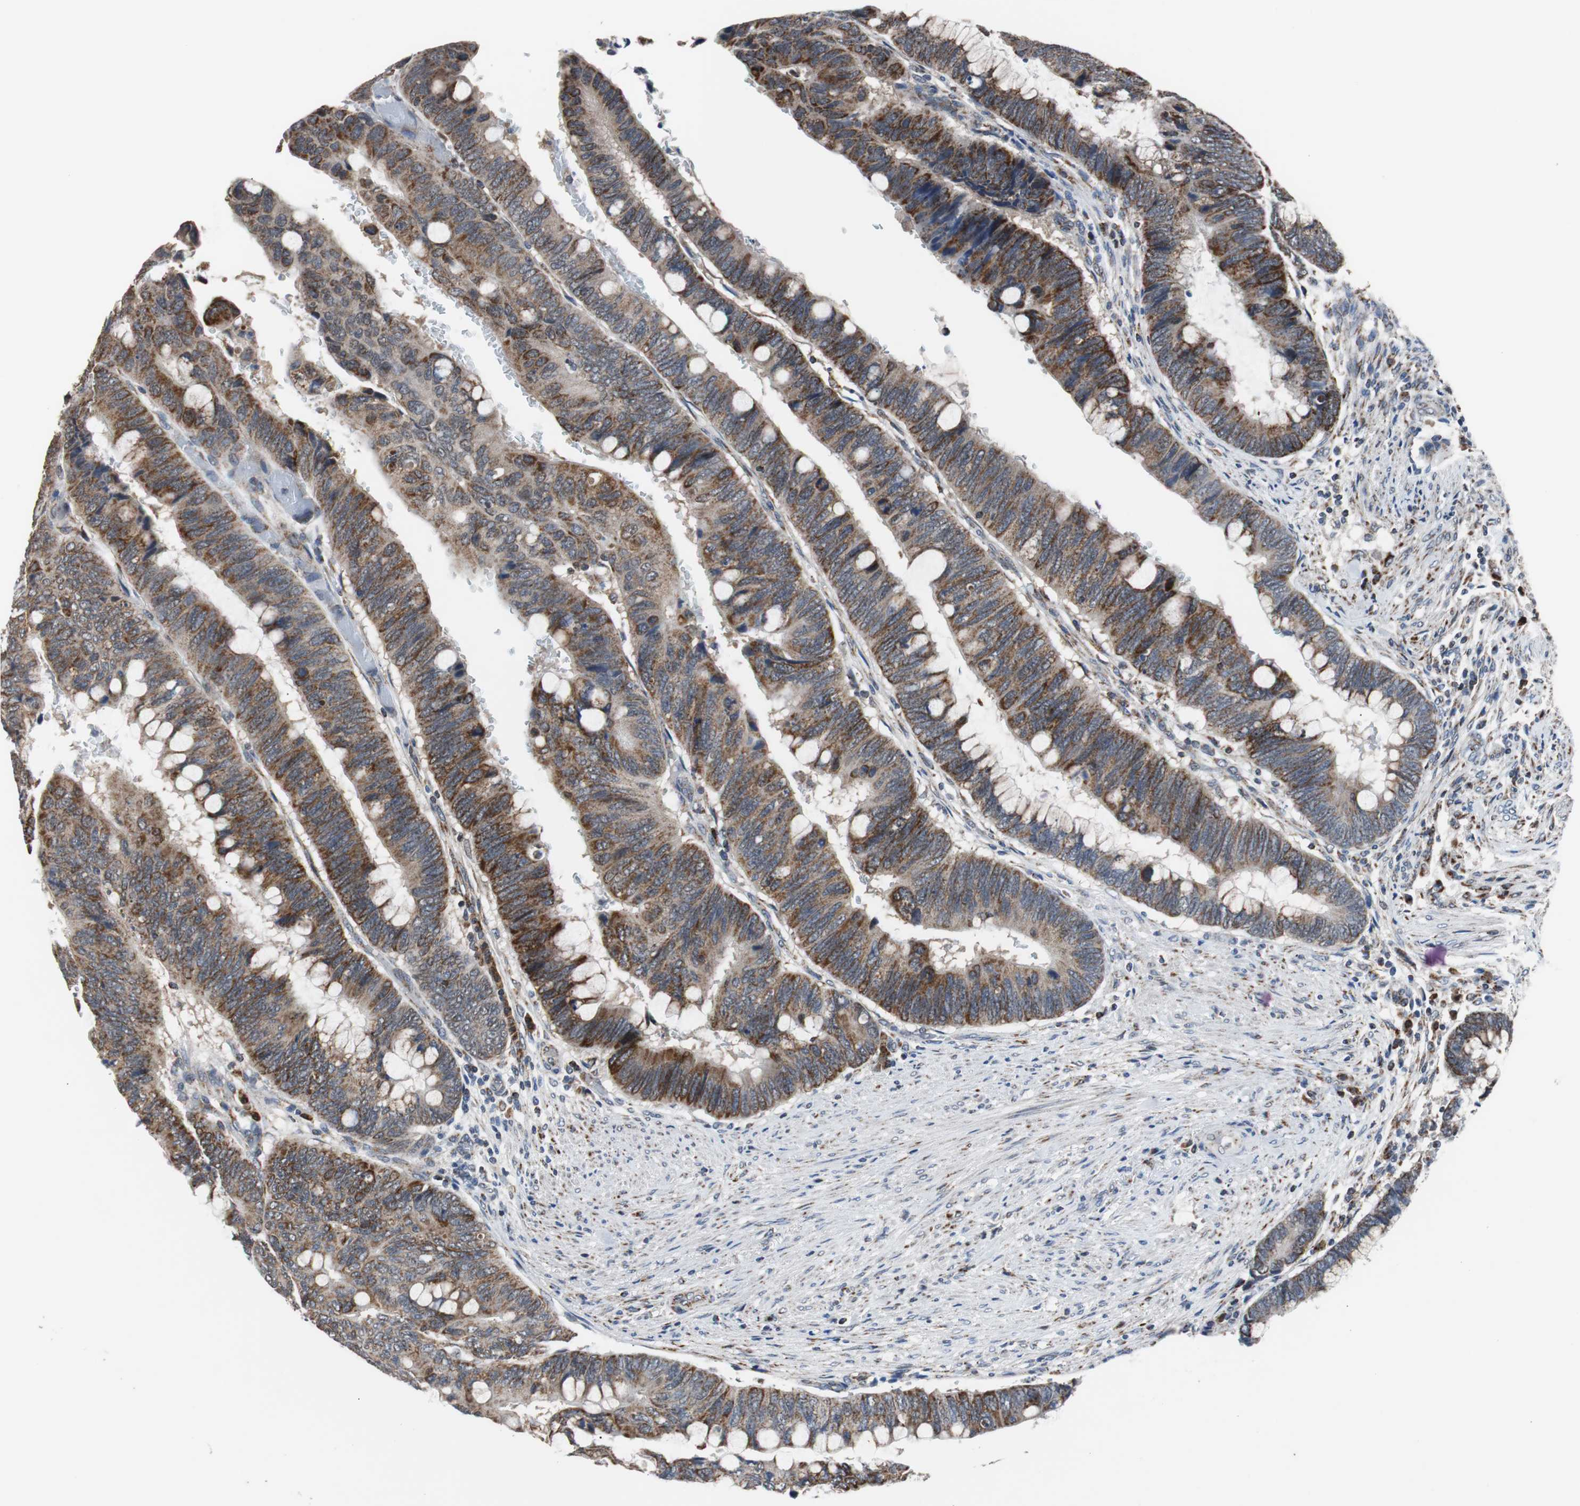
{"staining": {"intensity": "strong", "quantity": ">75%", "location": "cytoplasmic/membranous"}, "tissue": "colorectal cancer", "cell_type": "Tumor cells", "image_type": "cancer", "snomed": [{"axis": "morphology", "description": "Normal tissue, NOS"}, {"axis": "morphology", "description": "Adenocarcinoma, NOS"}, {"axis": "topography", "description": "Rectum"}], "caption": "Adenocarcinoma (colorectal) stained for a protein shows strong cytoplasmic/membranous positivity in tumor cells.", "gene": "PITRM1", "patient": {"sex": "male", "age": 92}}